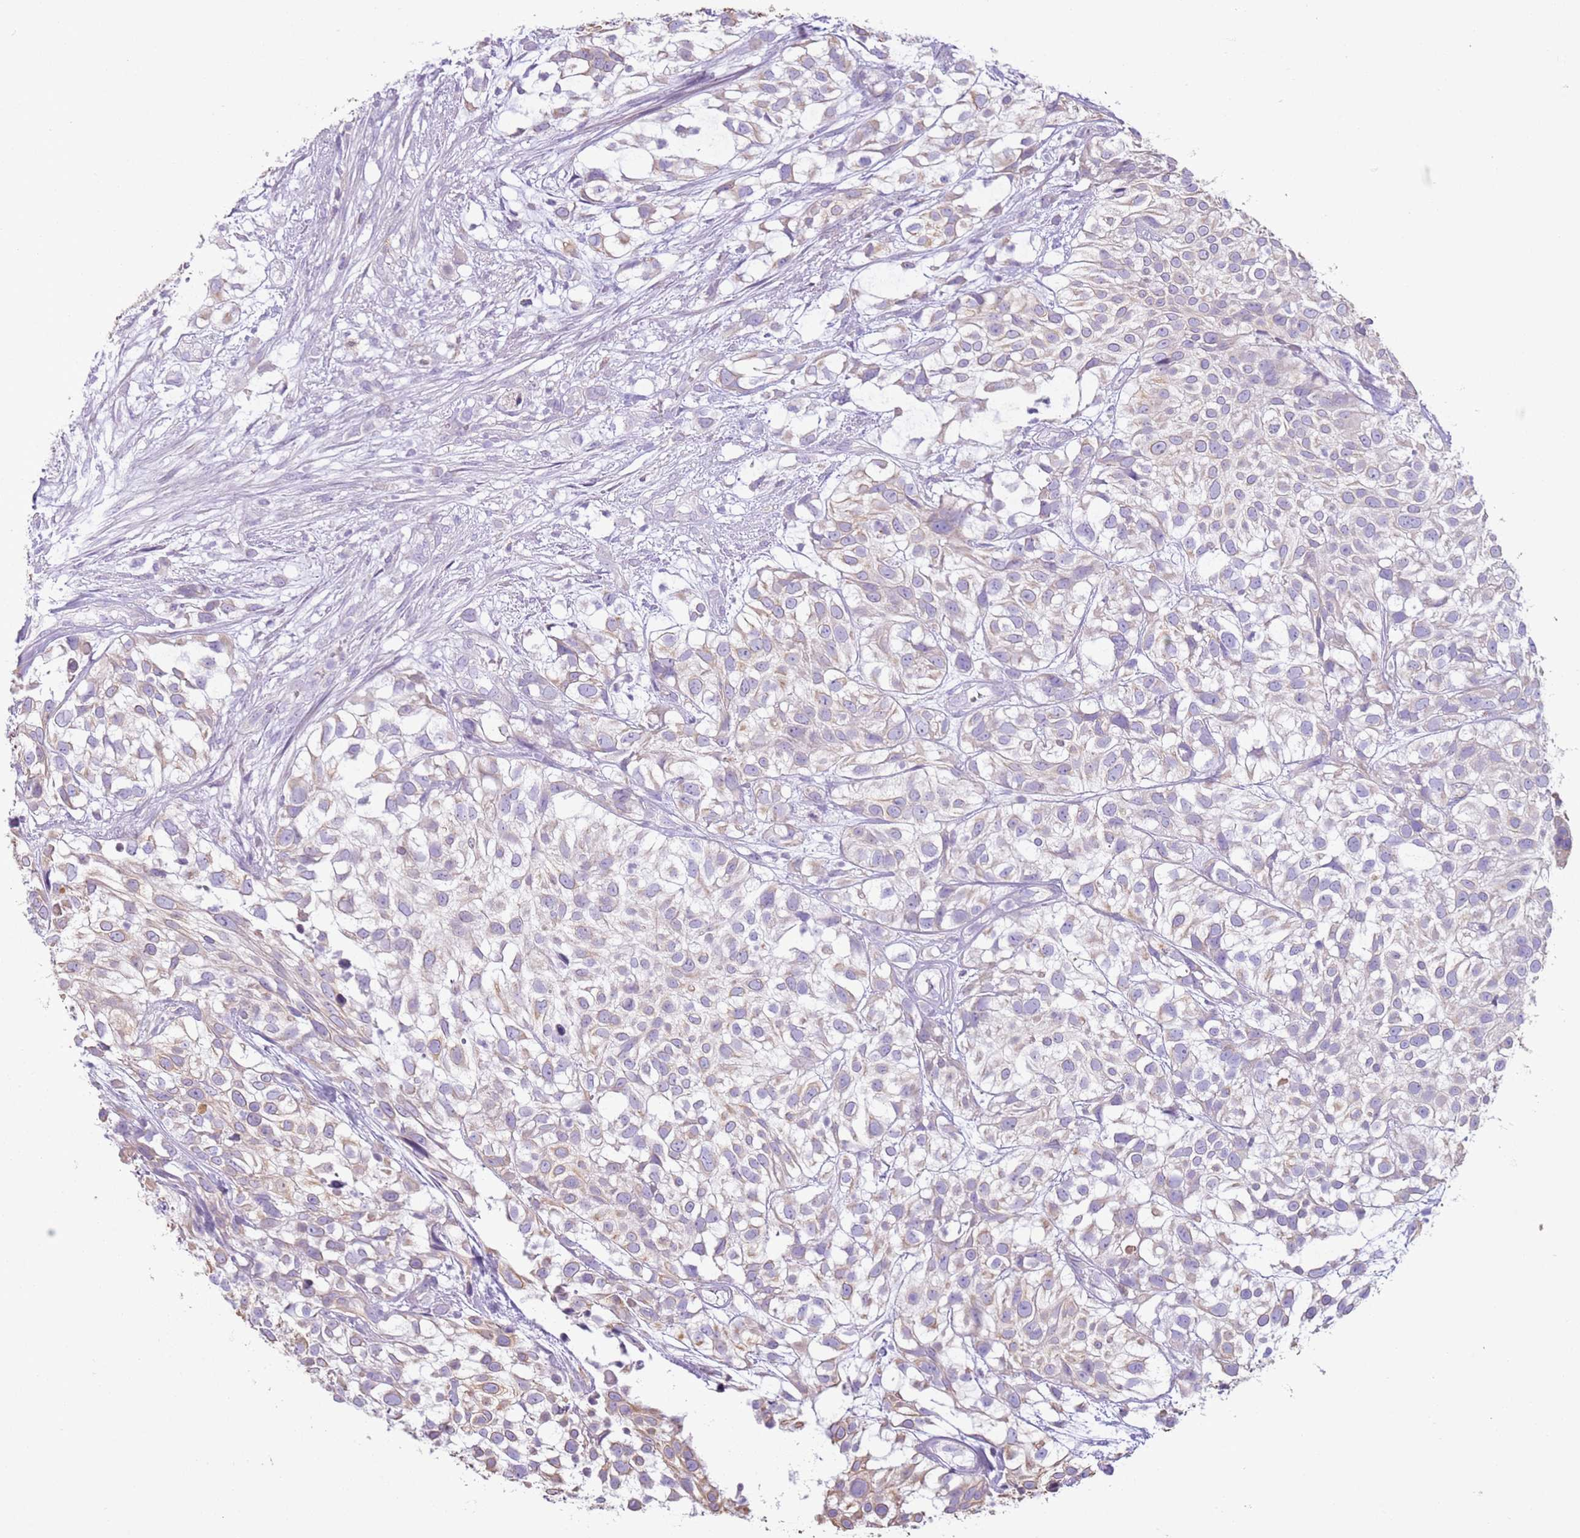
{"staining": {"intensity": "weak", "quantity": ">75%", "location": "cytoplasmic/membranous"}, "tissue": "urothelial cancer", "cell_type": "Tumor cells", "image_type": "cancer", "snomed": [{"axis": "morphology", "description": "Urothelial carcinoma, High grade"}, {"axis": "topography", "description": "Urinary bladder"}], "caption": "This image displays urothelial carcinoma (high-grade) stained with immunohistochemistry (IHC) to label a protein in brown. The cytoplasmic/membranous of tumor cells show weak positivity for the protein. Nuclei are counter-stained blue.", "gene": "OAF", "patient": {"sex": "male", "age": 56}}